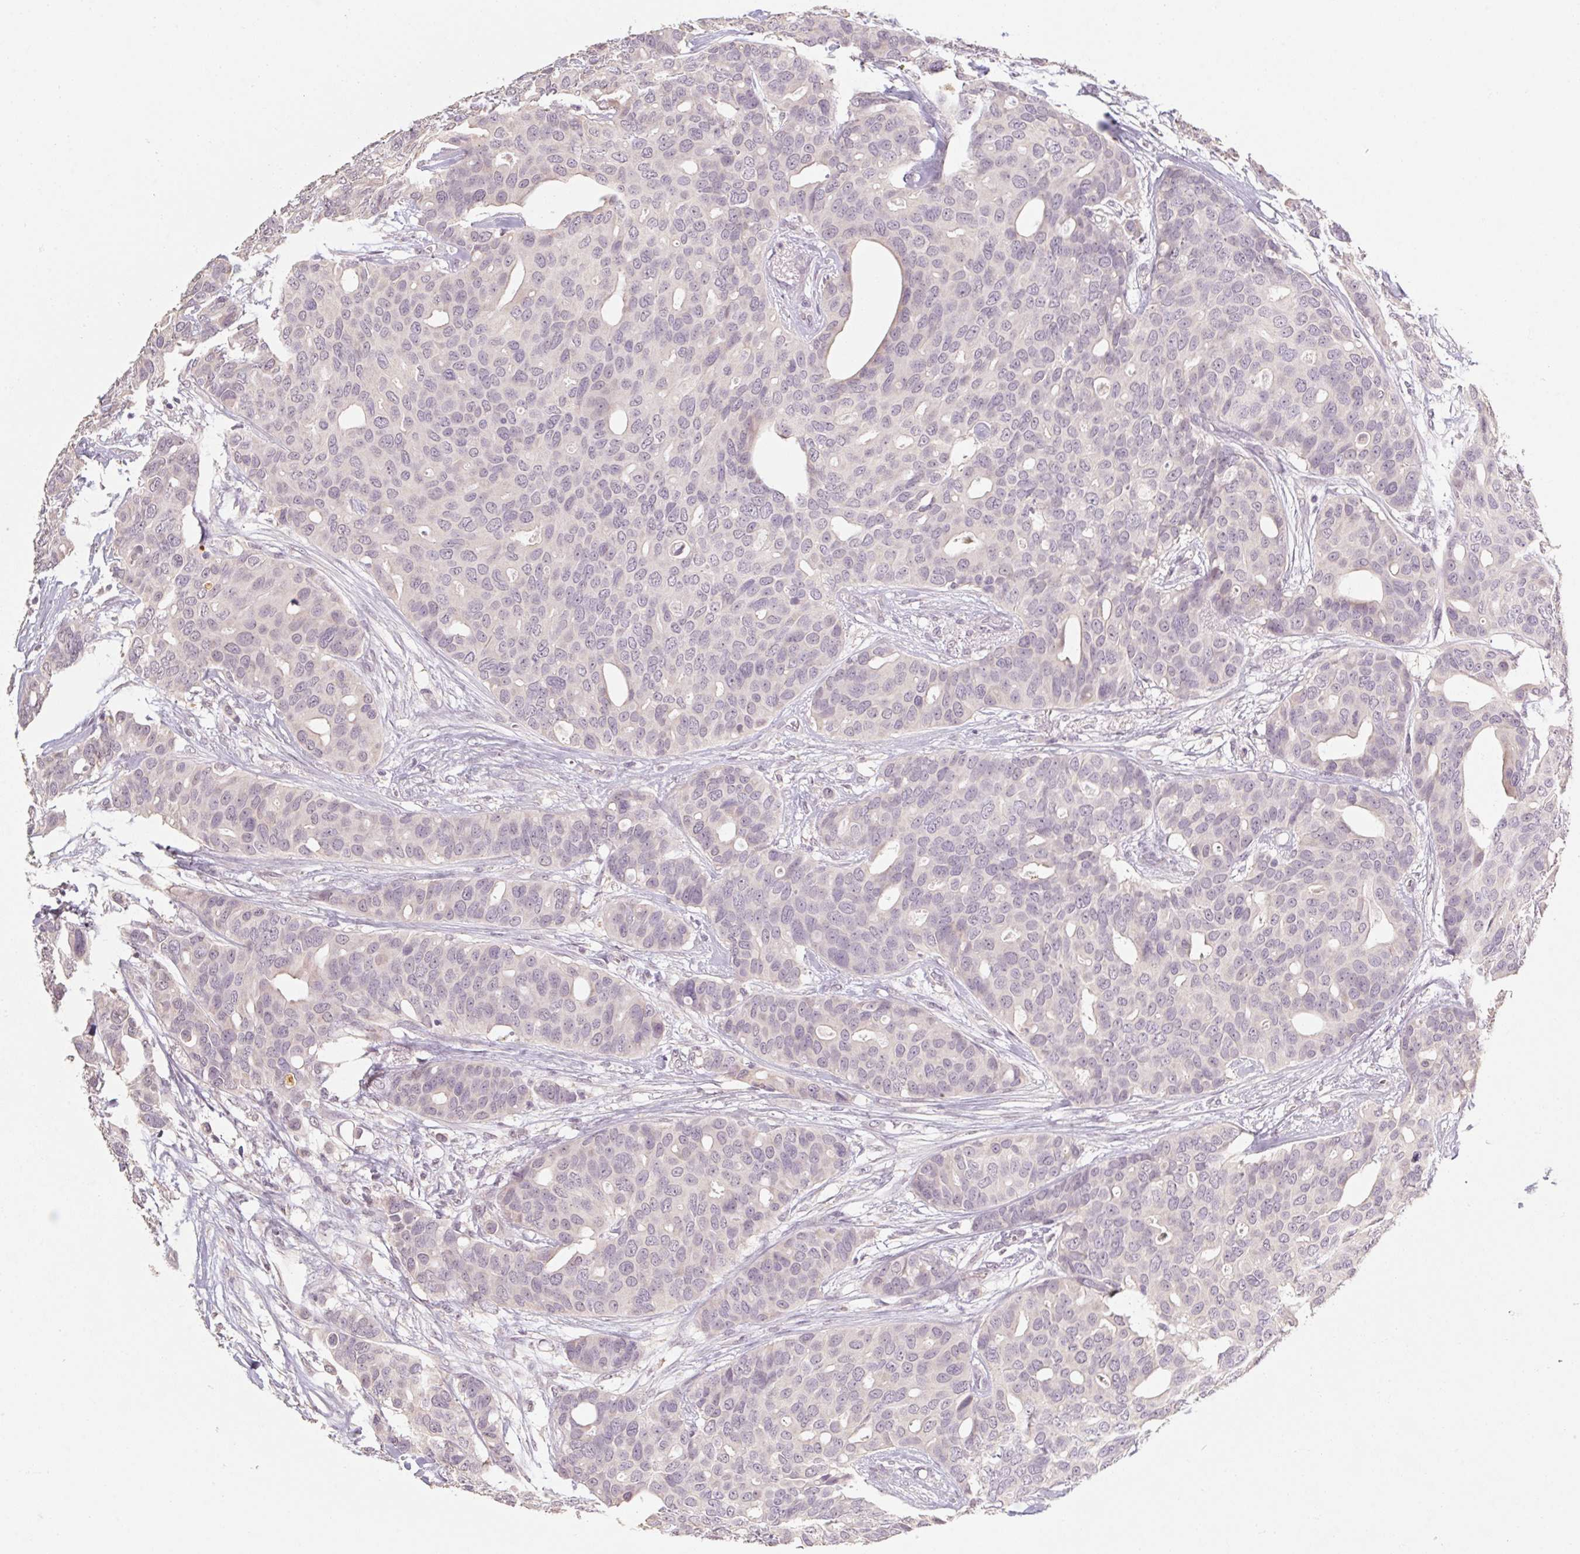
{"staining": {"intensity": "negative", "quantity": "none", "location": "none"}, "tissue": "breast cancer", "cell_type": "Tumor cells", "image_type": "cancer", "snomed": [{"axis": "morphology", "description": "Duct carcinoma"}, {"axis": "topography", "description": "Breast"}], "caption": "High power microscopy photomicrograph of an immunohistochemistry (IHC) micrograph of breast cancer, revealing no significant expression in tumor cells.", "gene": "CAPZA3", "patient": {"sex": "female", "age": 54}}